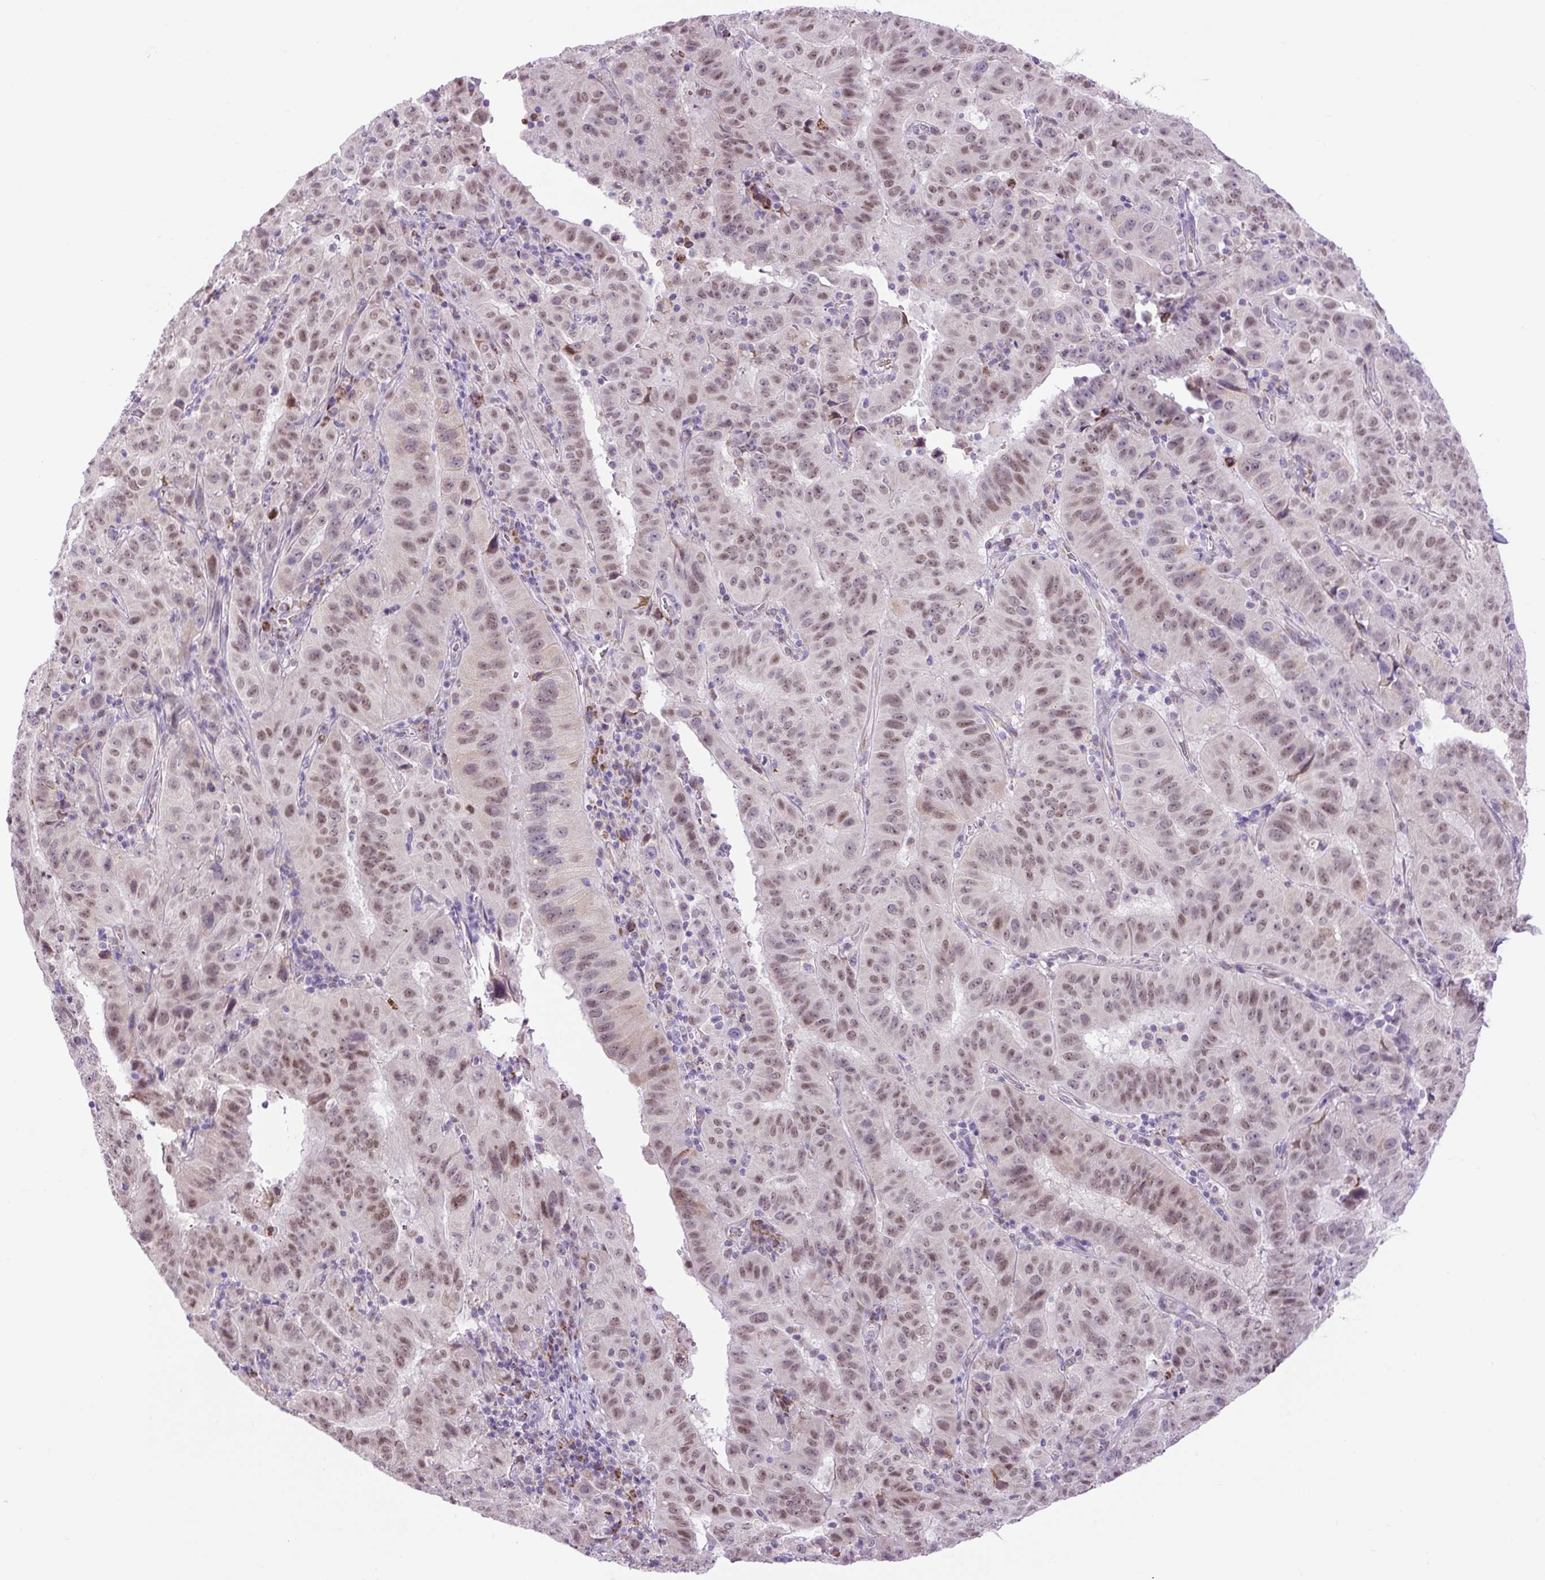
{"staining": {"intensity": "moderate", "quantity": ">75%", "location": "nuclear"}, "tissue": "pancreatic cancer", "cell_type": "Tumor cells", "image_type": "cancer", "snomed": [{"axis": "morphology", "description": "Adenocarcinoma, NOS"}, {"axis": "topography", "description": "Pancreas"}], "caption": "Brown immunohistochemical staining in human pancreatic cancer displays moderate nuclear expression in about >75% of tumor cells. (DAB = brown stain, brightfield microscopy at high magnification).", "gene": "SCO2", "patient": {"sex": "male", "age": 63}}